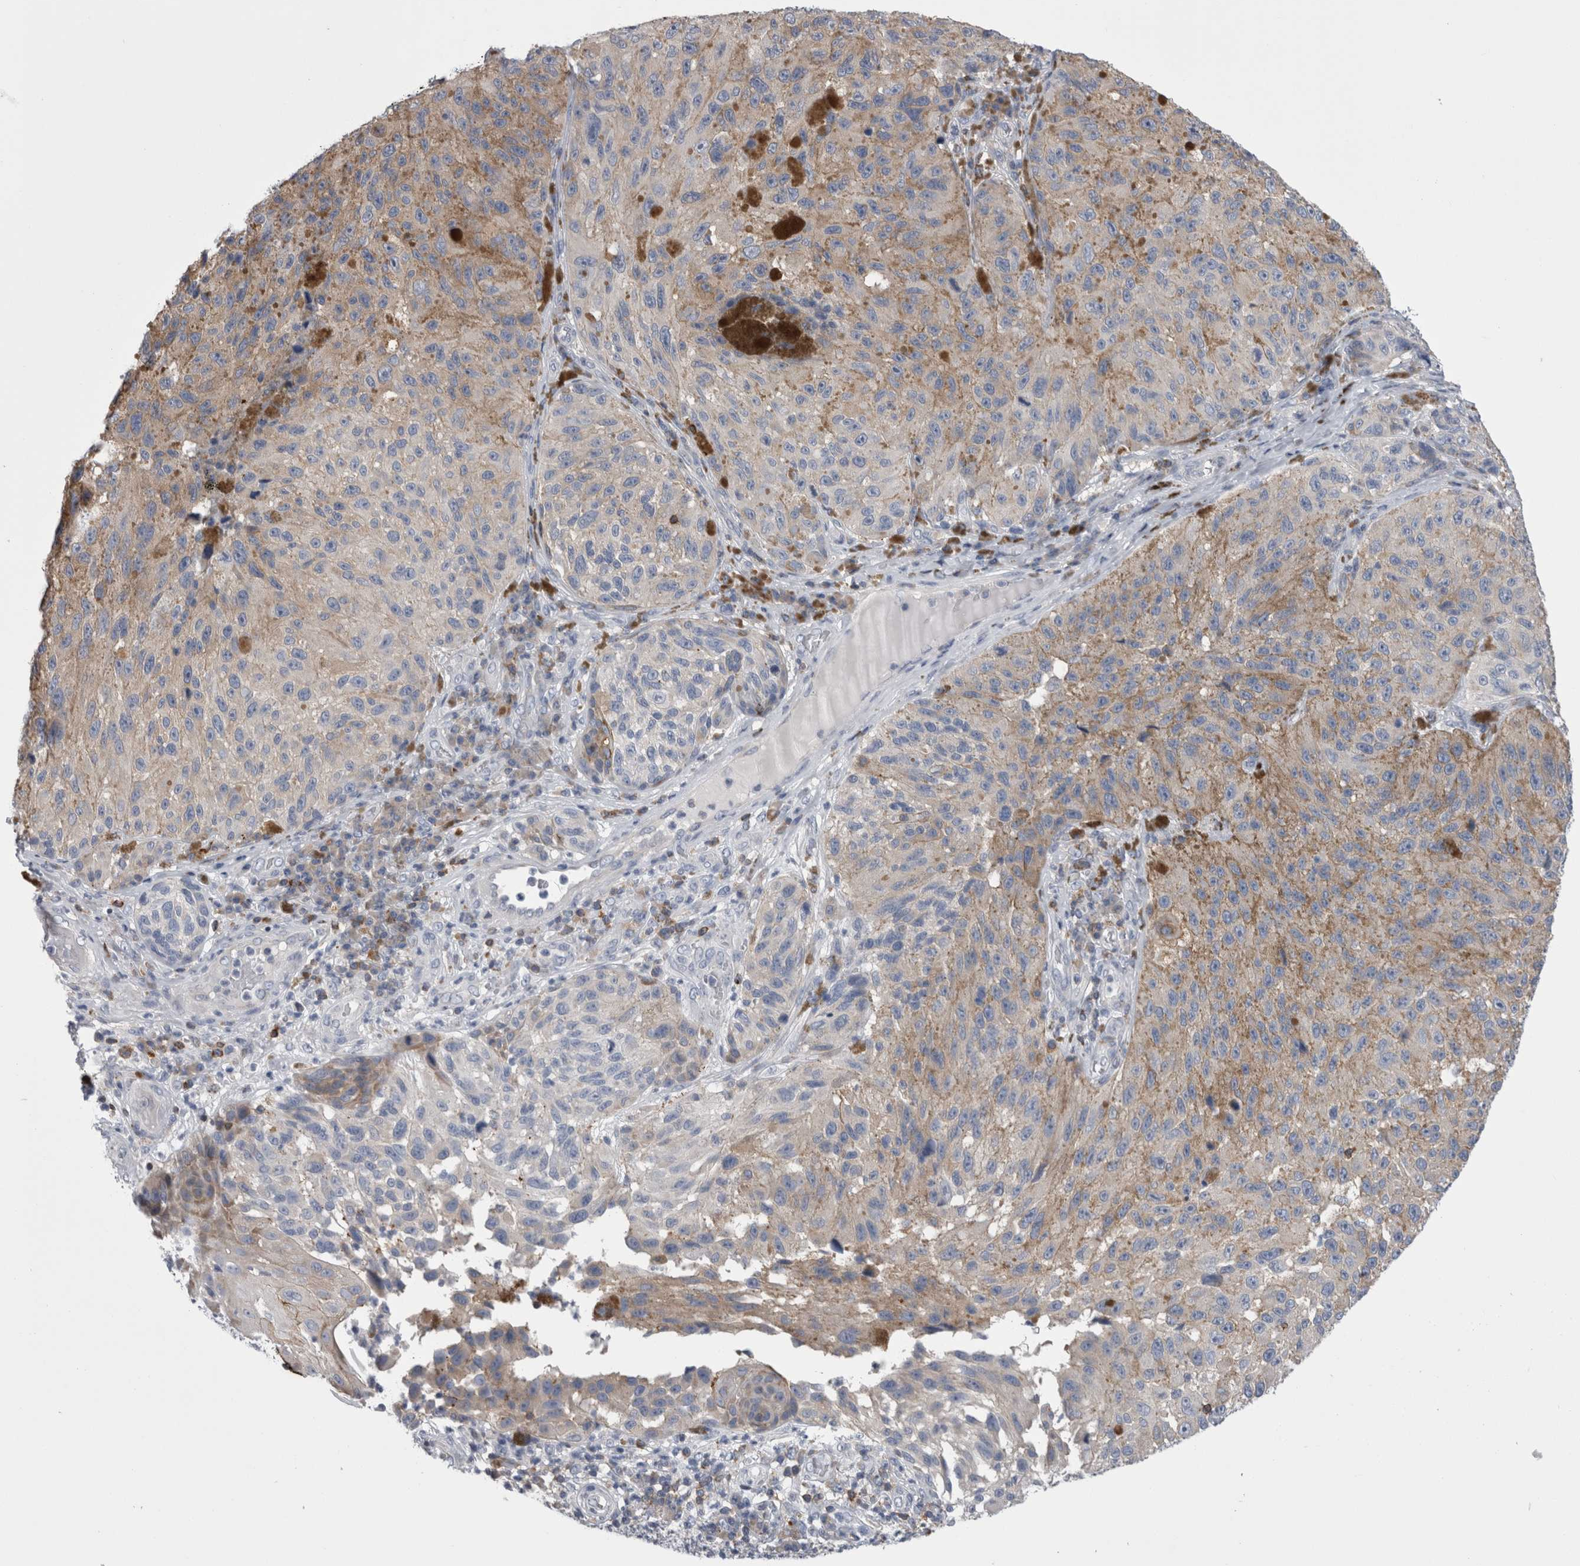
{"staining": {"intensity": "weak", "quantity": "25%-75%", "location": "cytoplasmic/membranous"}, "tissue": "melanoma", "cell_type": "Tumor cells", "image_type": "cancer", "snomed": [{"axis": "morphology", "description": "Malignant melanoma, NOS"}, {"axis": "topography", "description": "Skin"}], "caption": "The image demonstrates a brown stain indicating the presence of a protein in the cytoplasmic/membranous of tumor cells in malignant melanoma.", "gene": "DCTN6", "patient": {"sex": "female", "age": 73}}